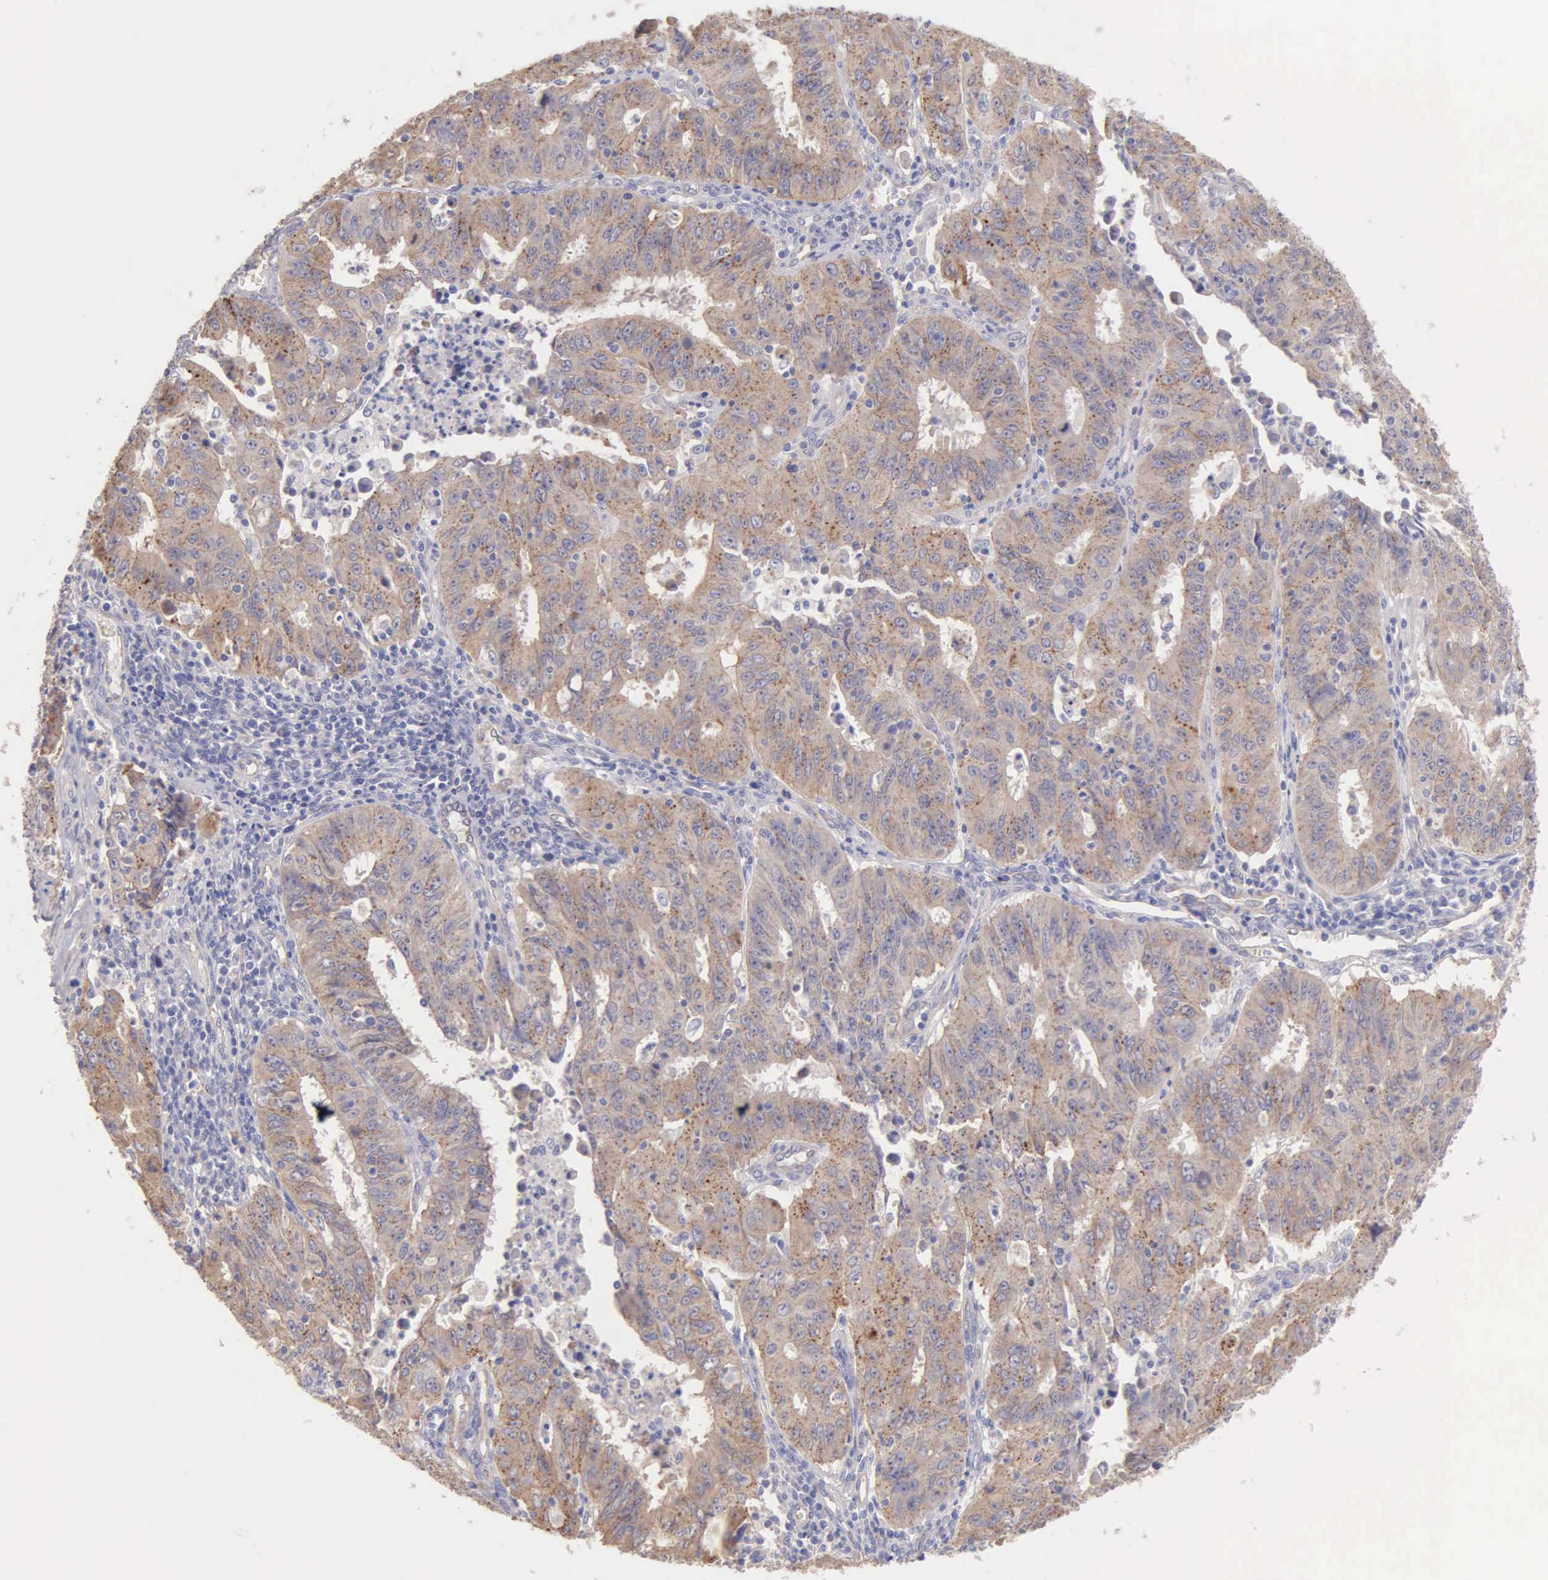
{"staining": {"intensity": "moderate", "quantity": ">75%", "location": "cytoplasmic/membranous"}, "tissue": "endometrial cancer", "cell_type": "Tumor cells", "image_type": "cancer", "snomed": [{"axis": "morphology", "description": "Adenocarcinoma, NOS"}, {"axis": "topography", "description": "Endometrium"}], "caption": "A brown stain shows moderate cytoplasmic/membranous expression of a protein in human endometrial cancer tumor cells.", "gene": "APP", "patient": {"sex": "female", "age": 42}}